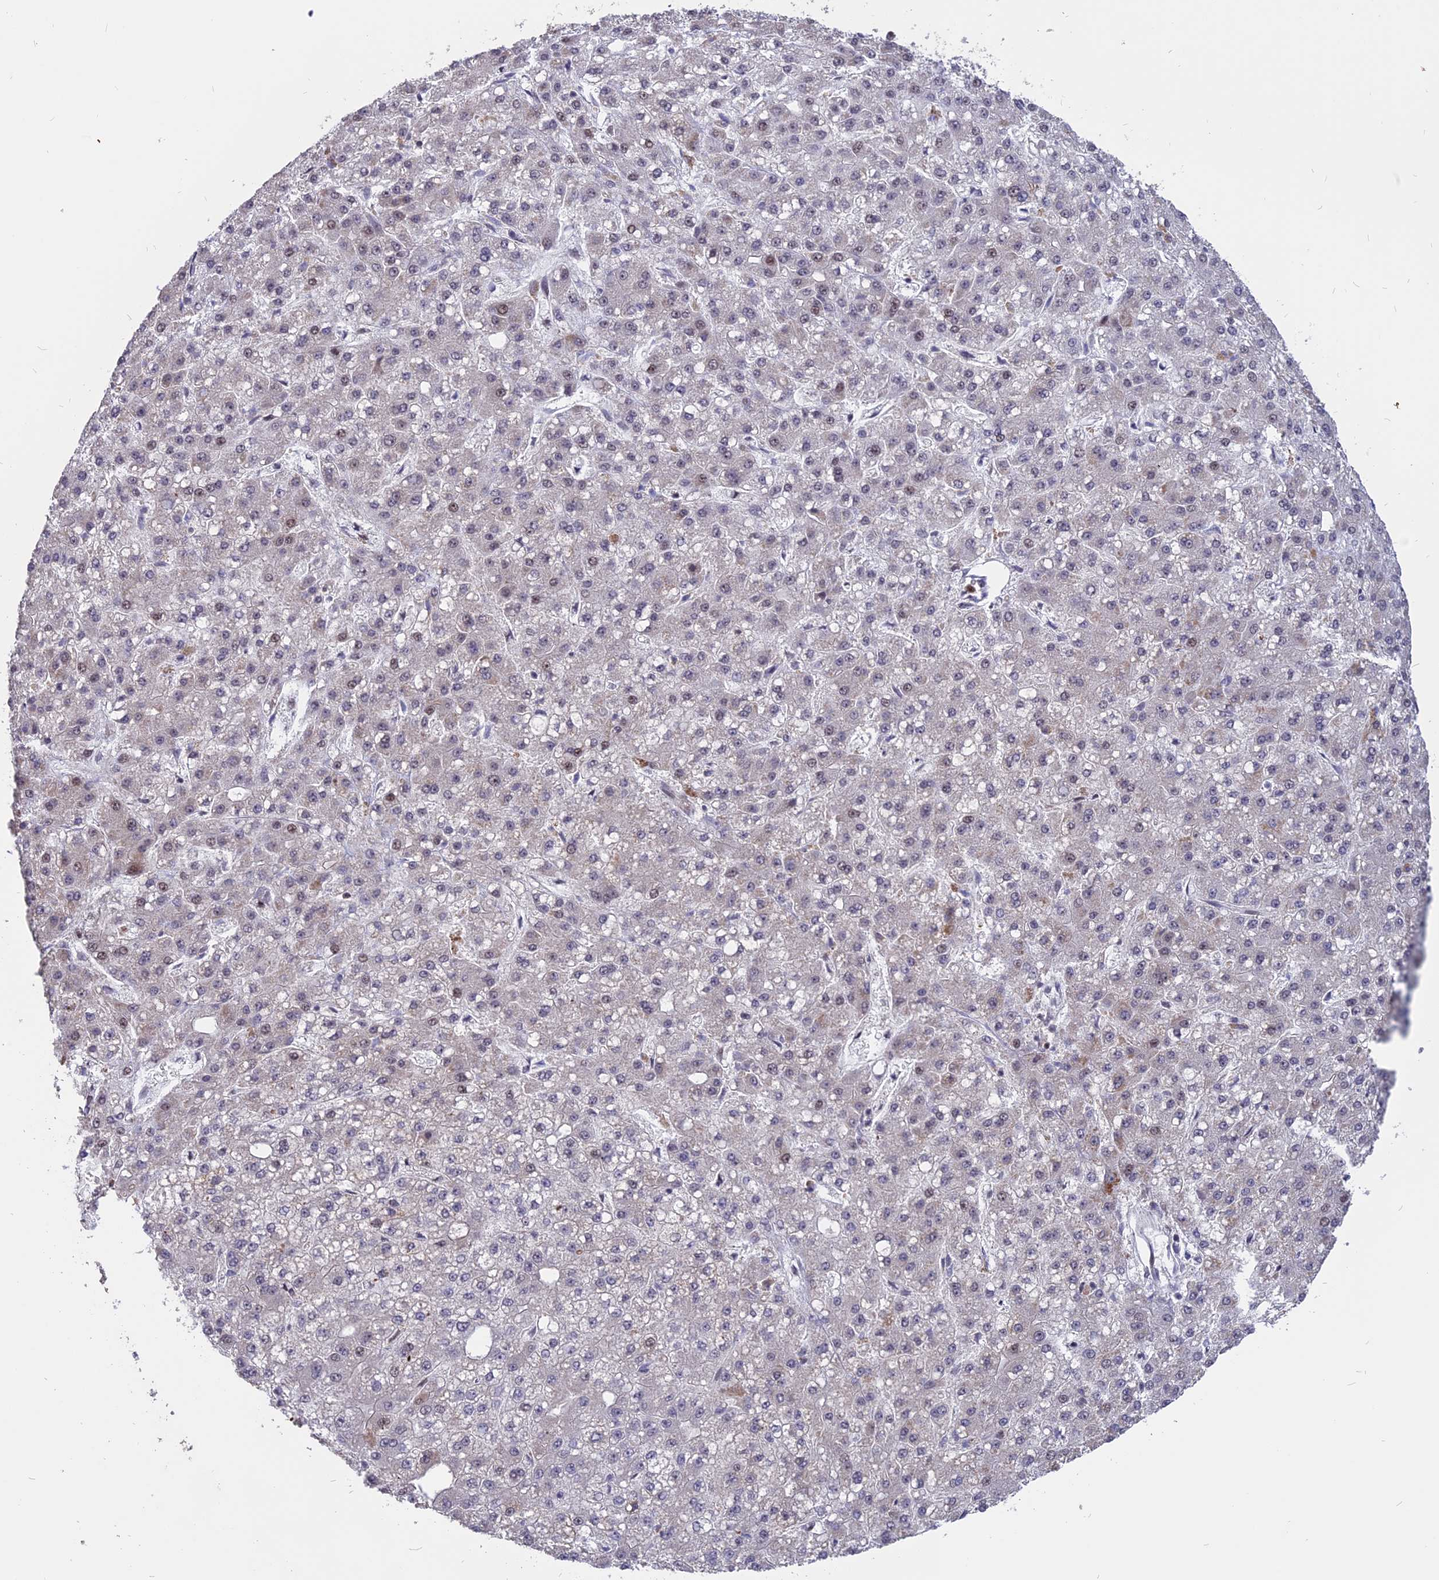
{"staining": {"intensity": "weak", "quantity": "25%-75%", "location": "nuclear"}, "tissue": "liver cancer", "cell_type": "Tumor cells", "image_type": "cancer", "snomed": [{"axis": "morphology", "description": "Carcinoma, Hepatocellular, NOS"}, {"axis": "topography", "description": "Liver"}], "caption": "Liver cancer (hepatocellular carcinoma) stained with a protein marker displays weak staining in tumor cells.", "gene": "TMEM263", "patient": {"sex": "male", "age": 67}}